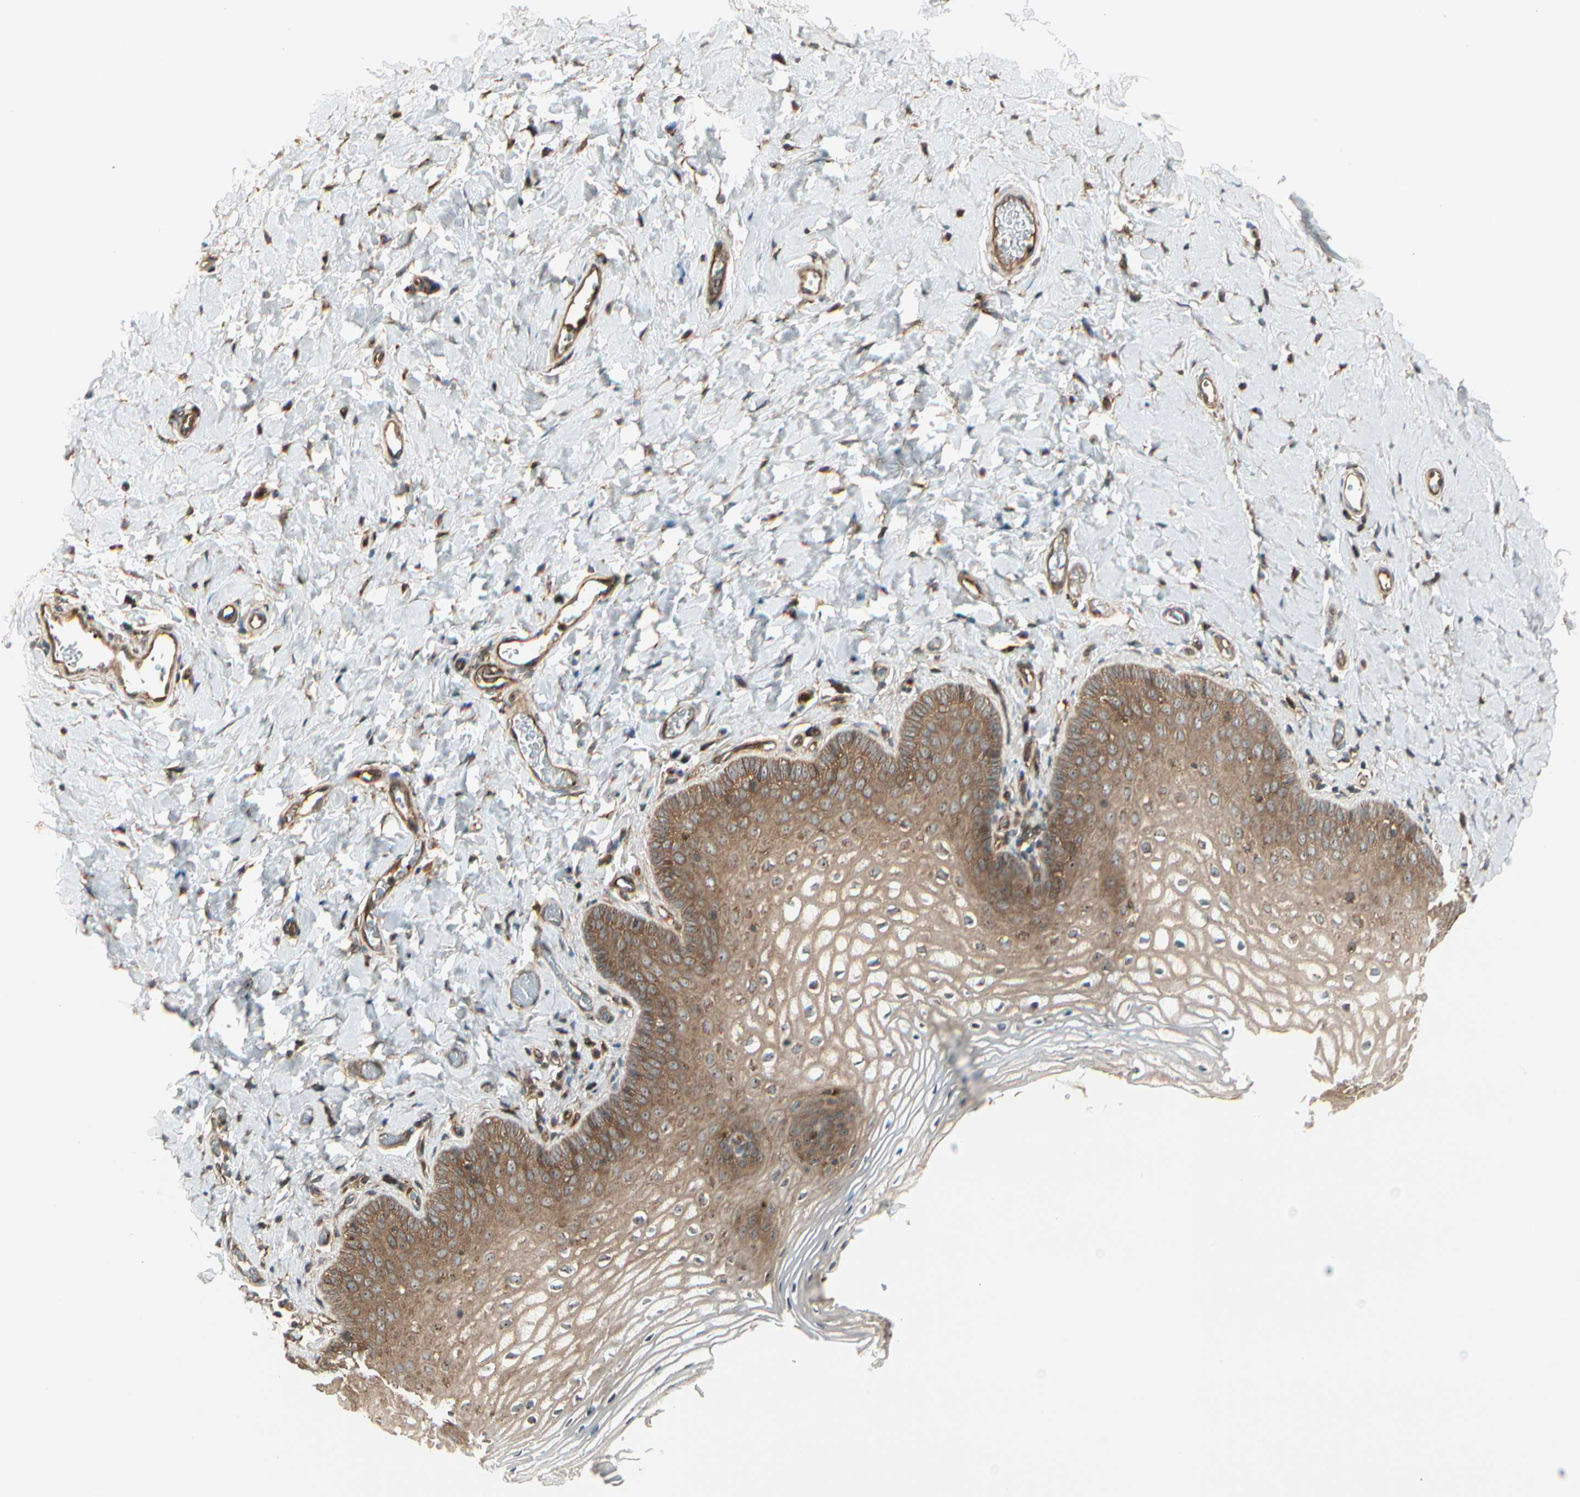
{"staining": {"intensity": "moderate", "quantity": "25%-75%", "location": "cytoplasmic/membranous,nuclear"}, "tissue": "vagina", "cell_type": "Squamous epithelial cells", "image_type": "normal", "snomed": [{"axis": "morphology", "description": "Normal tissue, NOS"}, {"axis": "topography", "description": "Vagina"}], "caption": "A histopathology image showing moderate cytoplasmic/membranous,nuclear positivity in about 25%-75% of squamous epithelial cells in unremarkable vagina, as visualized by brown immunohistochemical staining.", "gene": "FKBP15", "patient": {"sex": "female", "age": 55}}